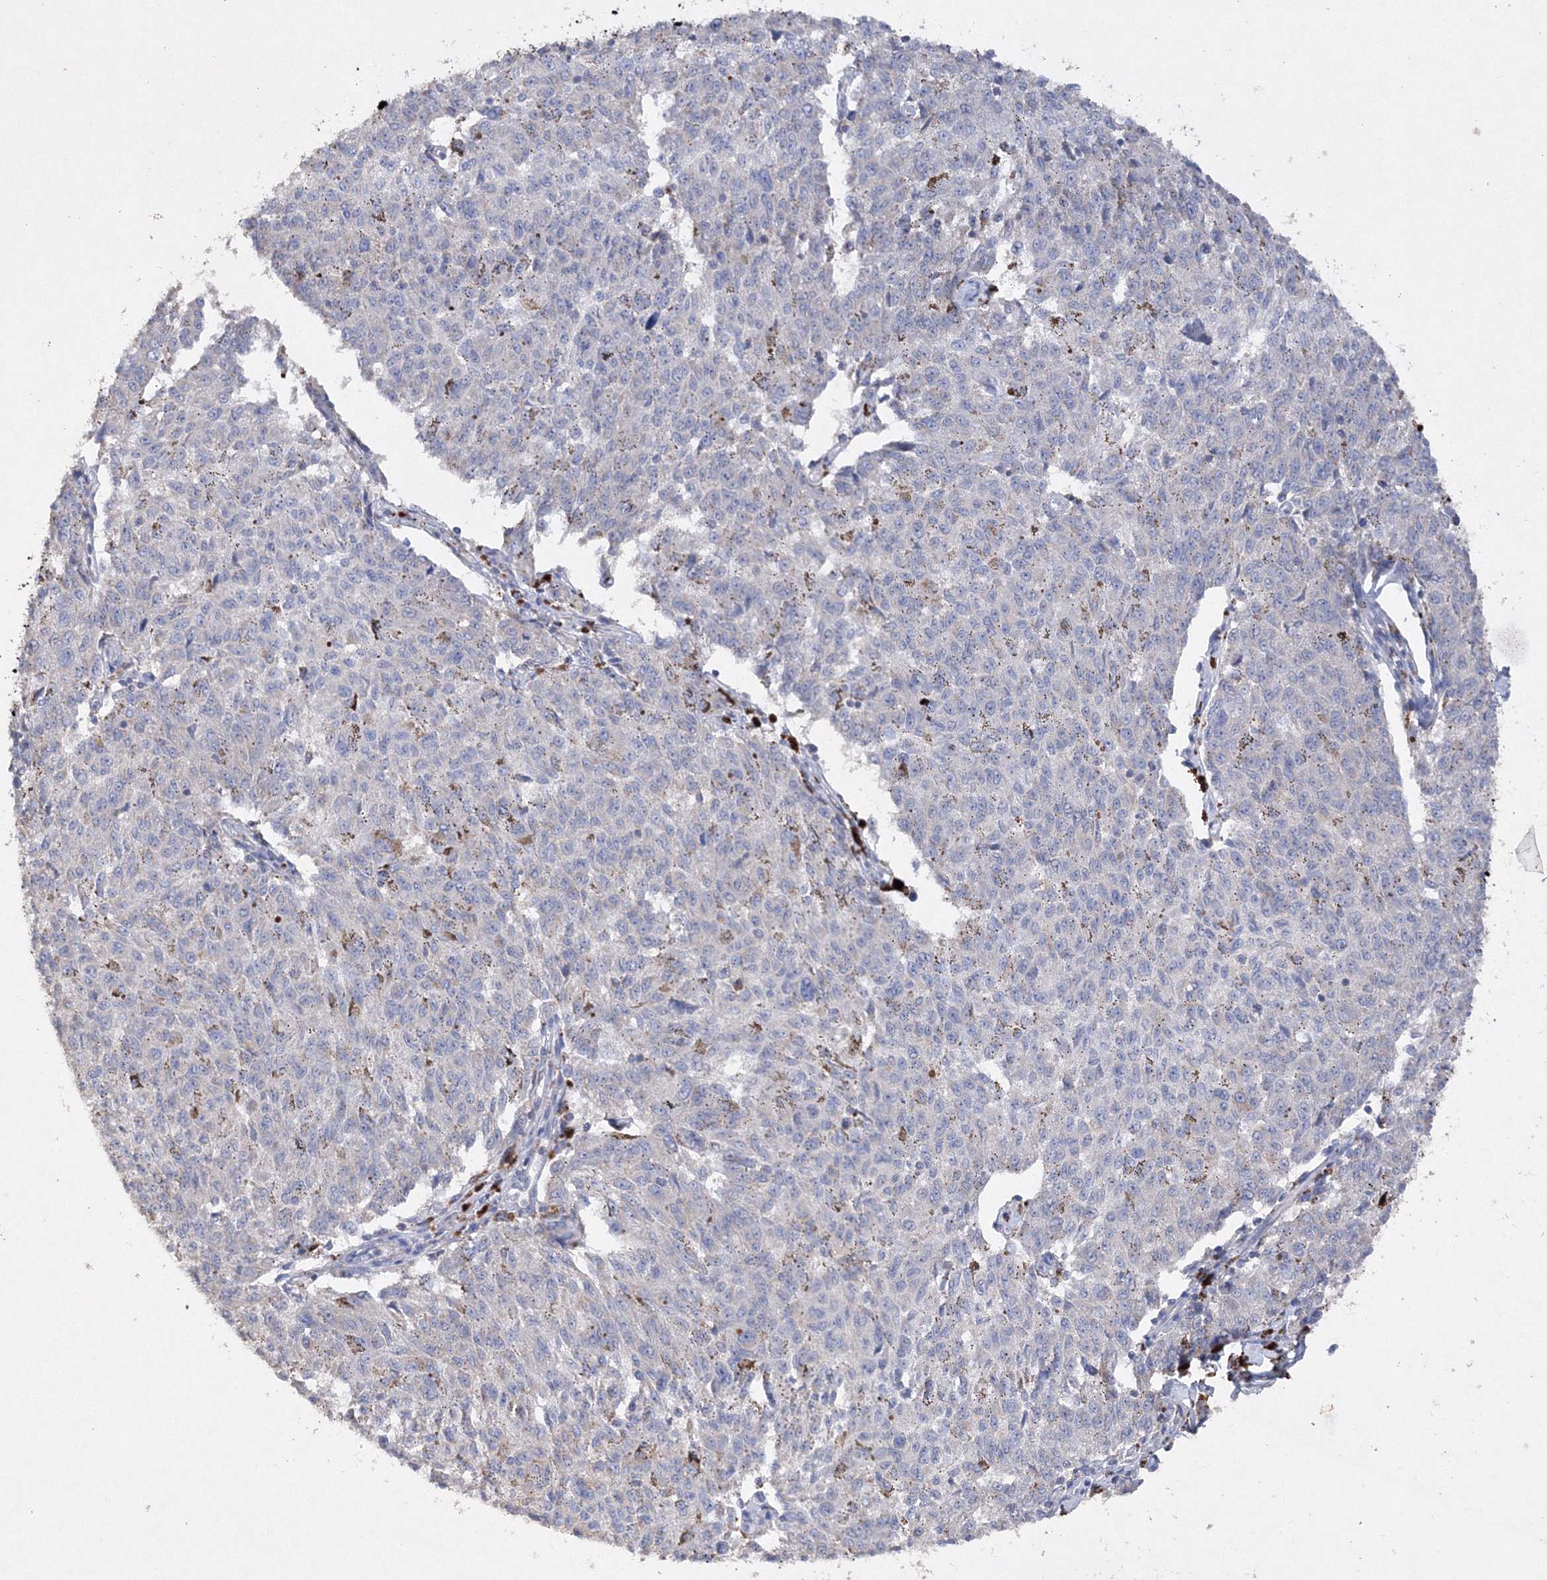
{"staining": {"intensity": "negative", "quantity": "none", "location": "none"}, "tissue": "melanoma", "cell_type": "Tumor cells", "image_type": "cancer", "snomed": [{"axis": "morphology", "description": "Malignant melanoma, NOS"}, {"axis": "topography", "description": "Skin"}], "caption": "This is a micrograph of IHC staining of melanoma, which shows no positivity in tumor cells.", "gene": "GLS", "patient": {"sex": "female", "age": 72}}